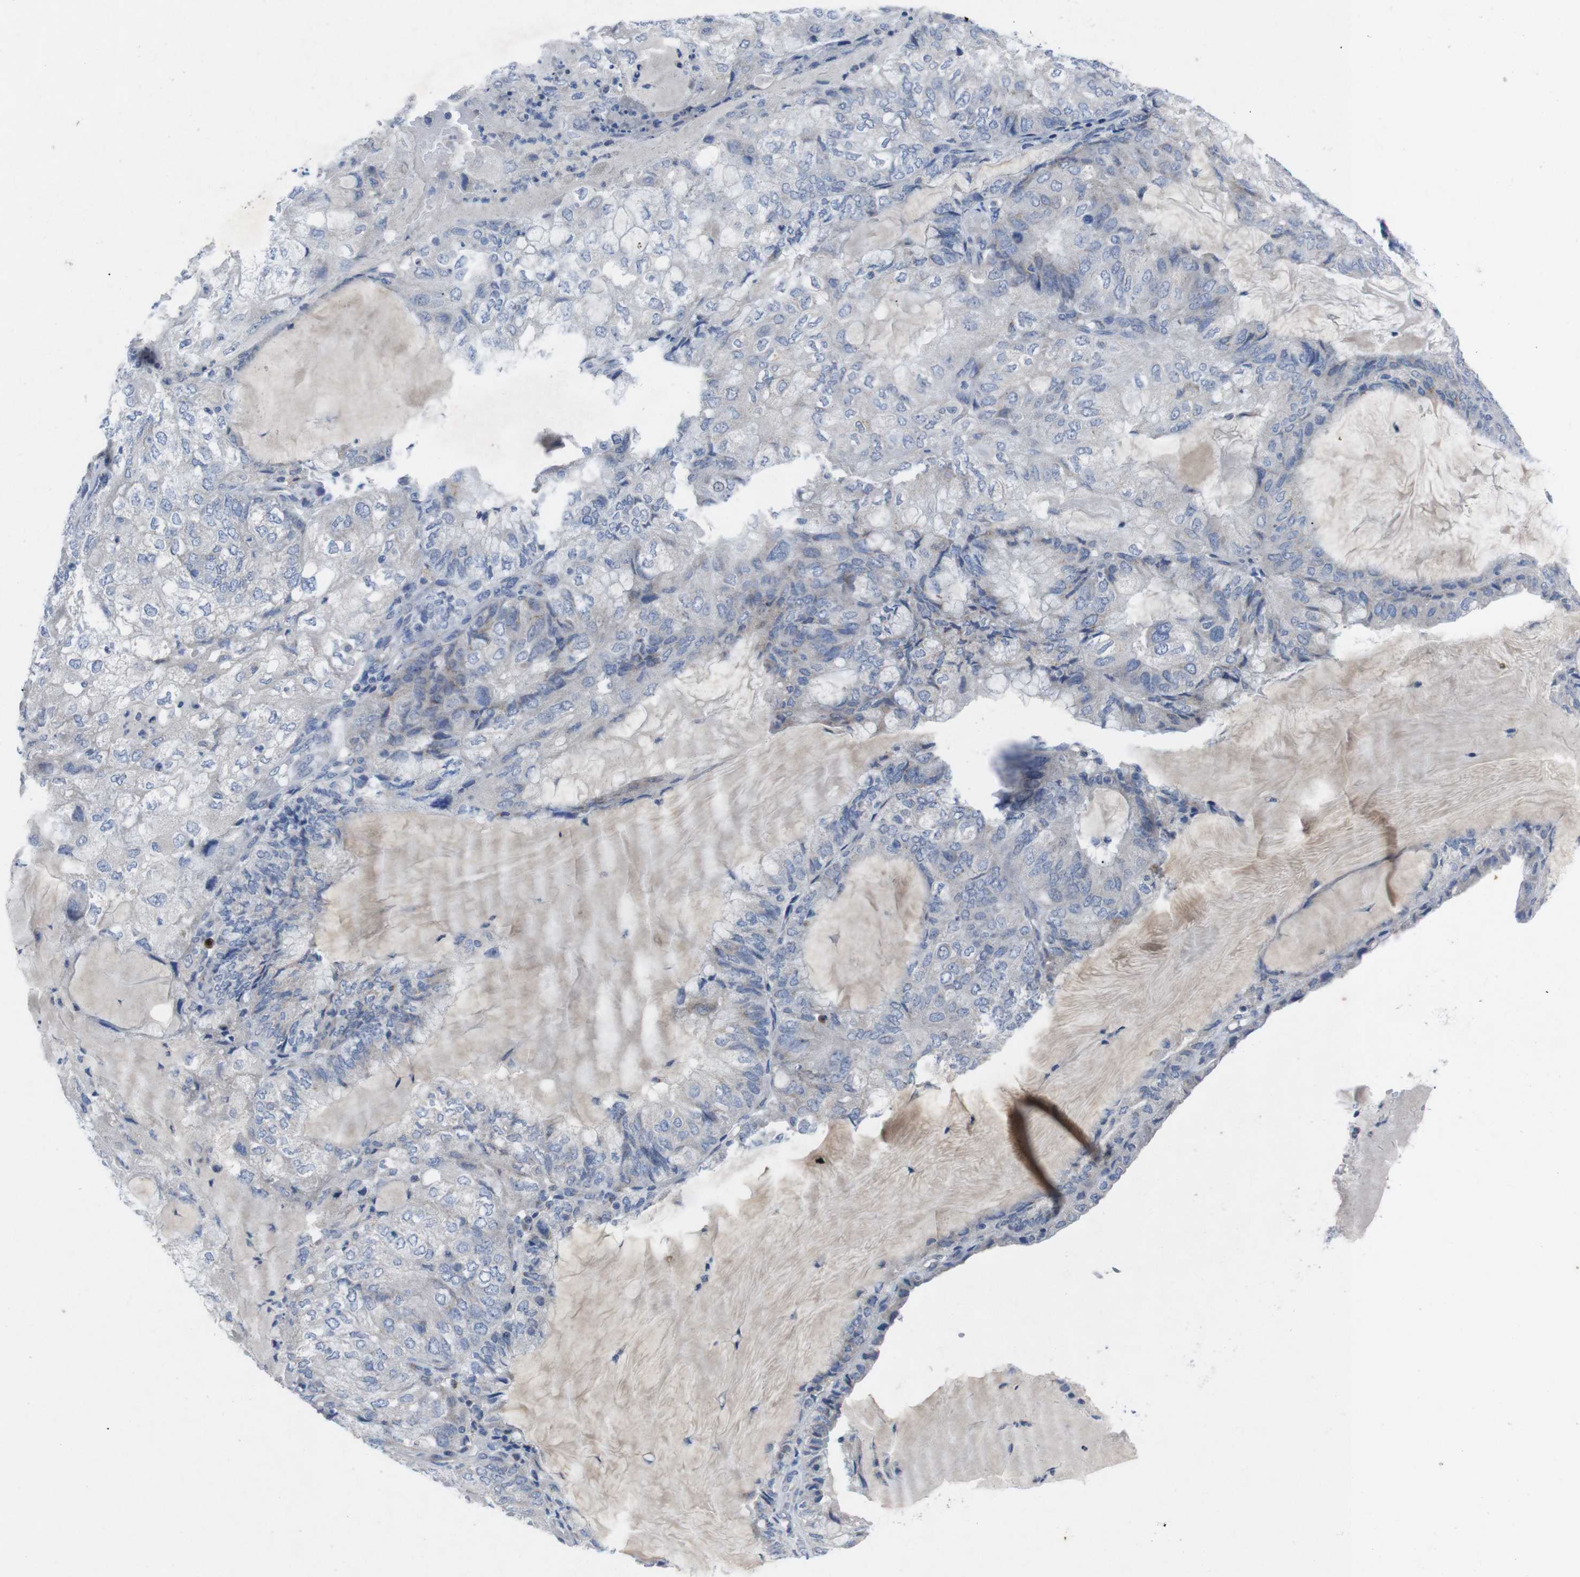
{"staining": {"intensity": "negative", "quantity": "none", "location": "none"}, "tissue": "endometrial cancer", "cell_type": "Tumor cells", "image_type": "cancer", "snomed": [{"axis": "morphology", "description": "Adenocarcinoma, NOS"}, {"axis": "topography", "description": "Endometrium"}], "caption": "Immunohistochemistry image of adenocarcinoma (endometrial) stained for a protein (brown), which shows no staining in tumor cells.", "gene": "IRF4", "patient": {"sex": "female", "age": 81}}